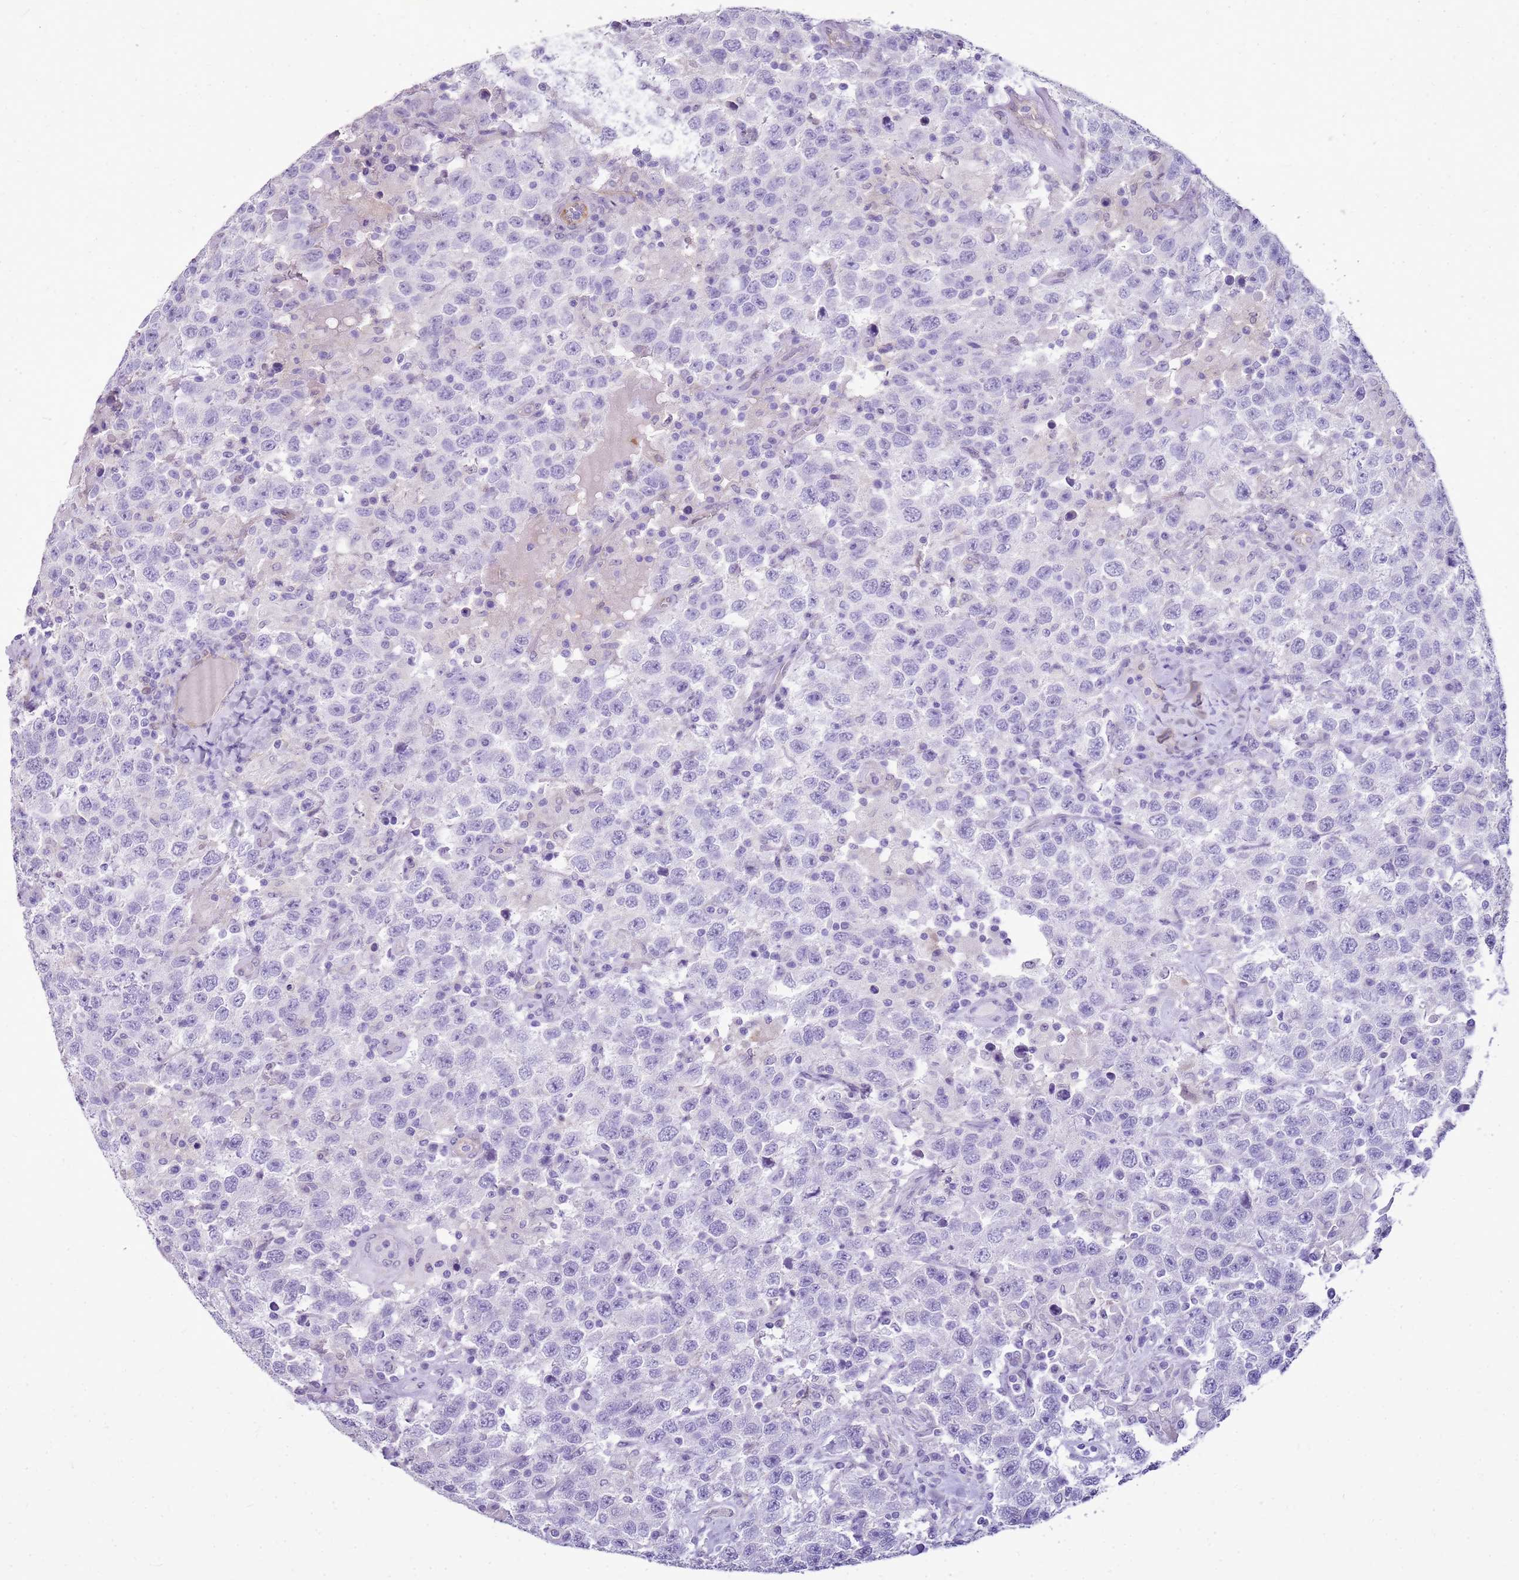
{"staining": {"intensity": "negative", "quantity": "none", "location": "none"}, "tissue": "testis cancer", "cell_type": "Tumor cells", "image_type": "cancer", "snomed": [{"axis": "morphology", "description": "Seminoma, NOS"}, {"axis": "topography", "description": "Testis"}], "caption": "IHC image of testis cancer stained for a protein (brown), which displays no expression in tumor cells.", "gene": "SULT1E1", "patient": {"sex": "male", "age": 41}}